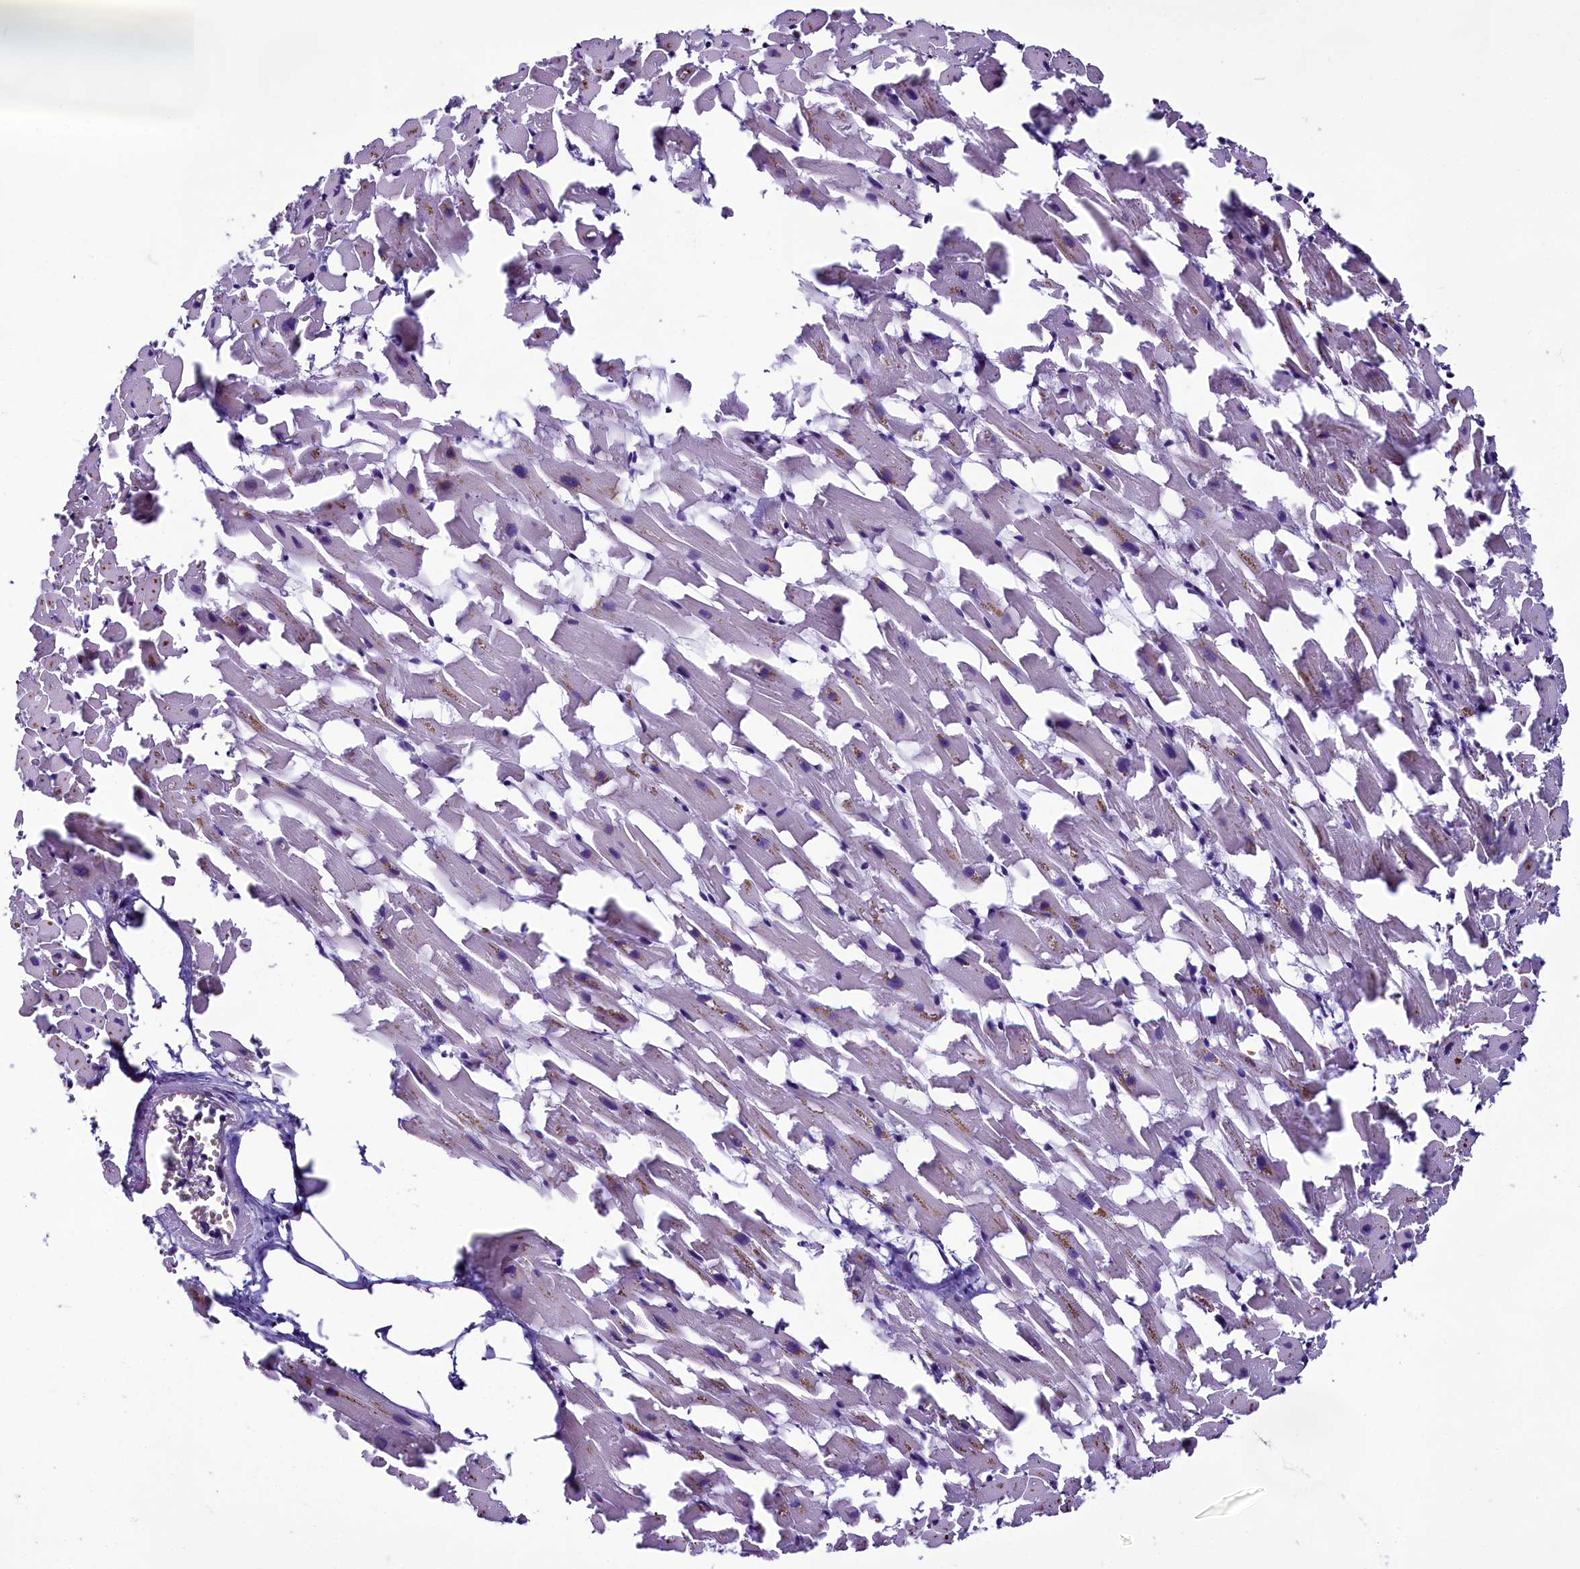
{"staining": {"intensity": "negative", "quantity": "none", "location": "none"}, "tissue": "heart muscle", "cell_type": "Cardiomyocytes", "image_type": "normal", "snomed": [{"axis": "morphology", "description": "Normal tissue, NOS"}, {"axis": "topography", "description": "Heart"}], "caption": "A micrograph of heart muscle stained for a protein reveals no brown staining in cardiomyocytes. The staining was performed using DAB (3,3'-diaminobenzidine) to visualize the protein expression in brown, while the nuclei were stained in blue with hematoxylin (Magnification: 20x).", "gene": "CCDC106", "patient": {"sex": "female", "age": 64}}